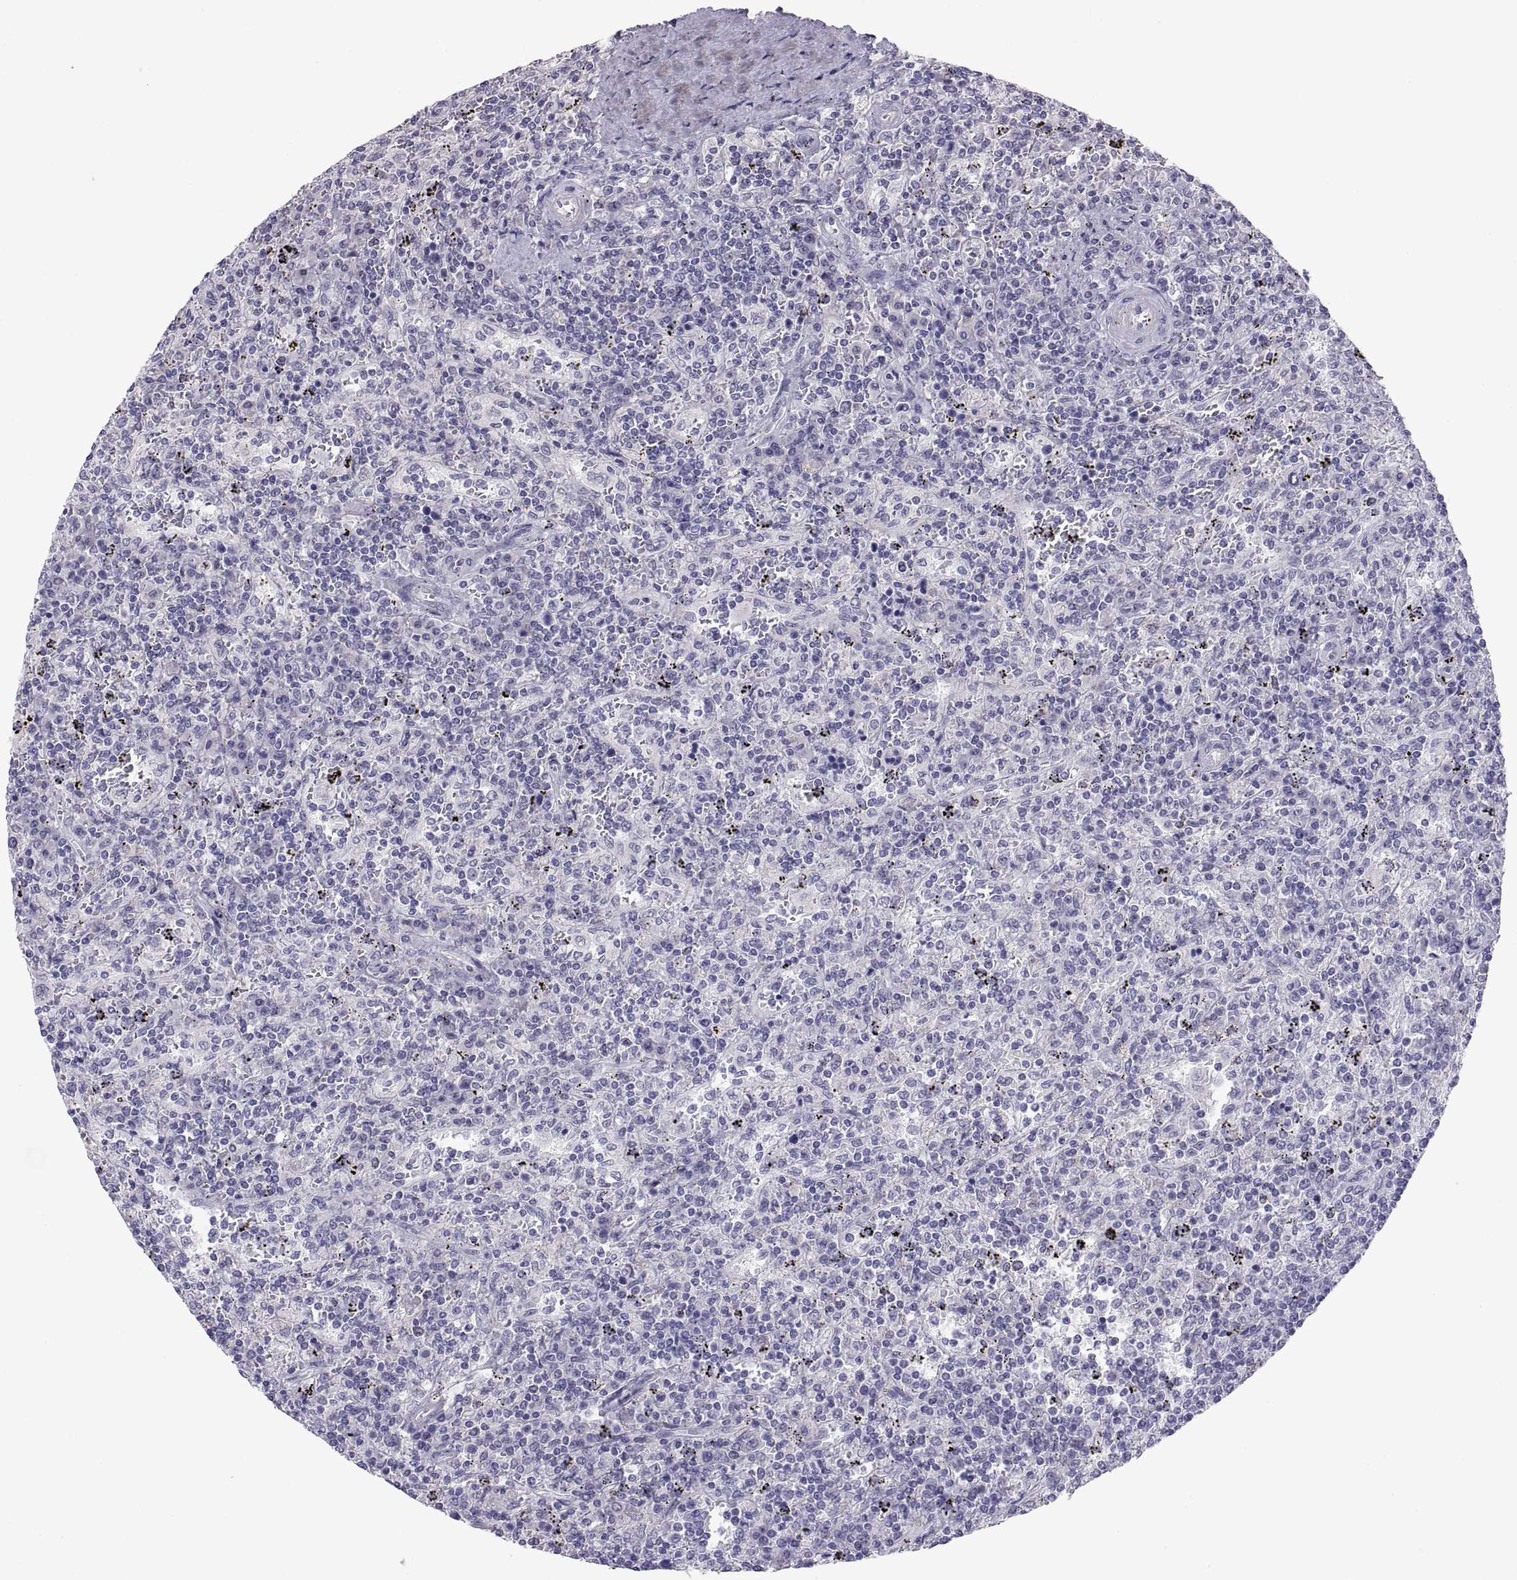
{"staining": {"intensity": "negative", "quantity": "none", "location": "none"}, "tissue": "lymphoma", "cell_type": "Tumor cells", "image_type": "cancer", "snomed": [{"axis": "morphology", "description": "Malignant lymphoma, non-Hodgkin's type, Low grade"}, {"axis": "topography", "description": "Spleen"}], "caption": "This is a histopathology image of immunohistochemistry (IHC) staining of lymphoma, which shows no staining in tumor cells. (DAB immunohistochemistry (IHC) with hematoxylin counter stain).", "gene": "FAM170A", "patient": {"sex": "male", "age": 62}}